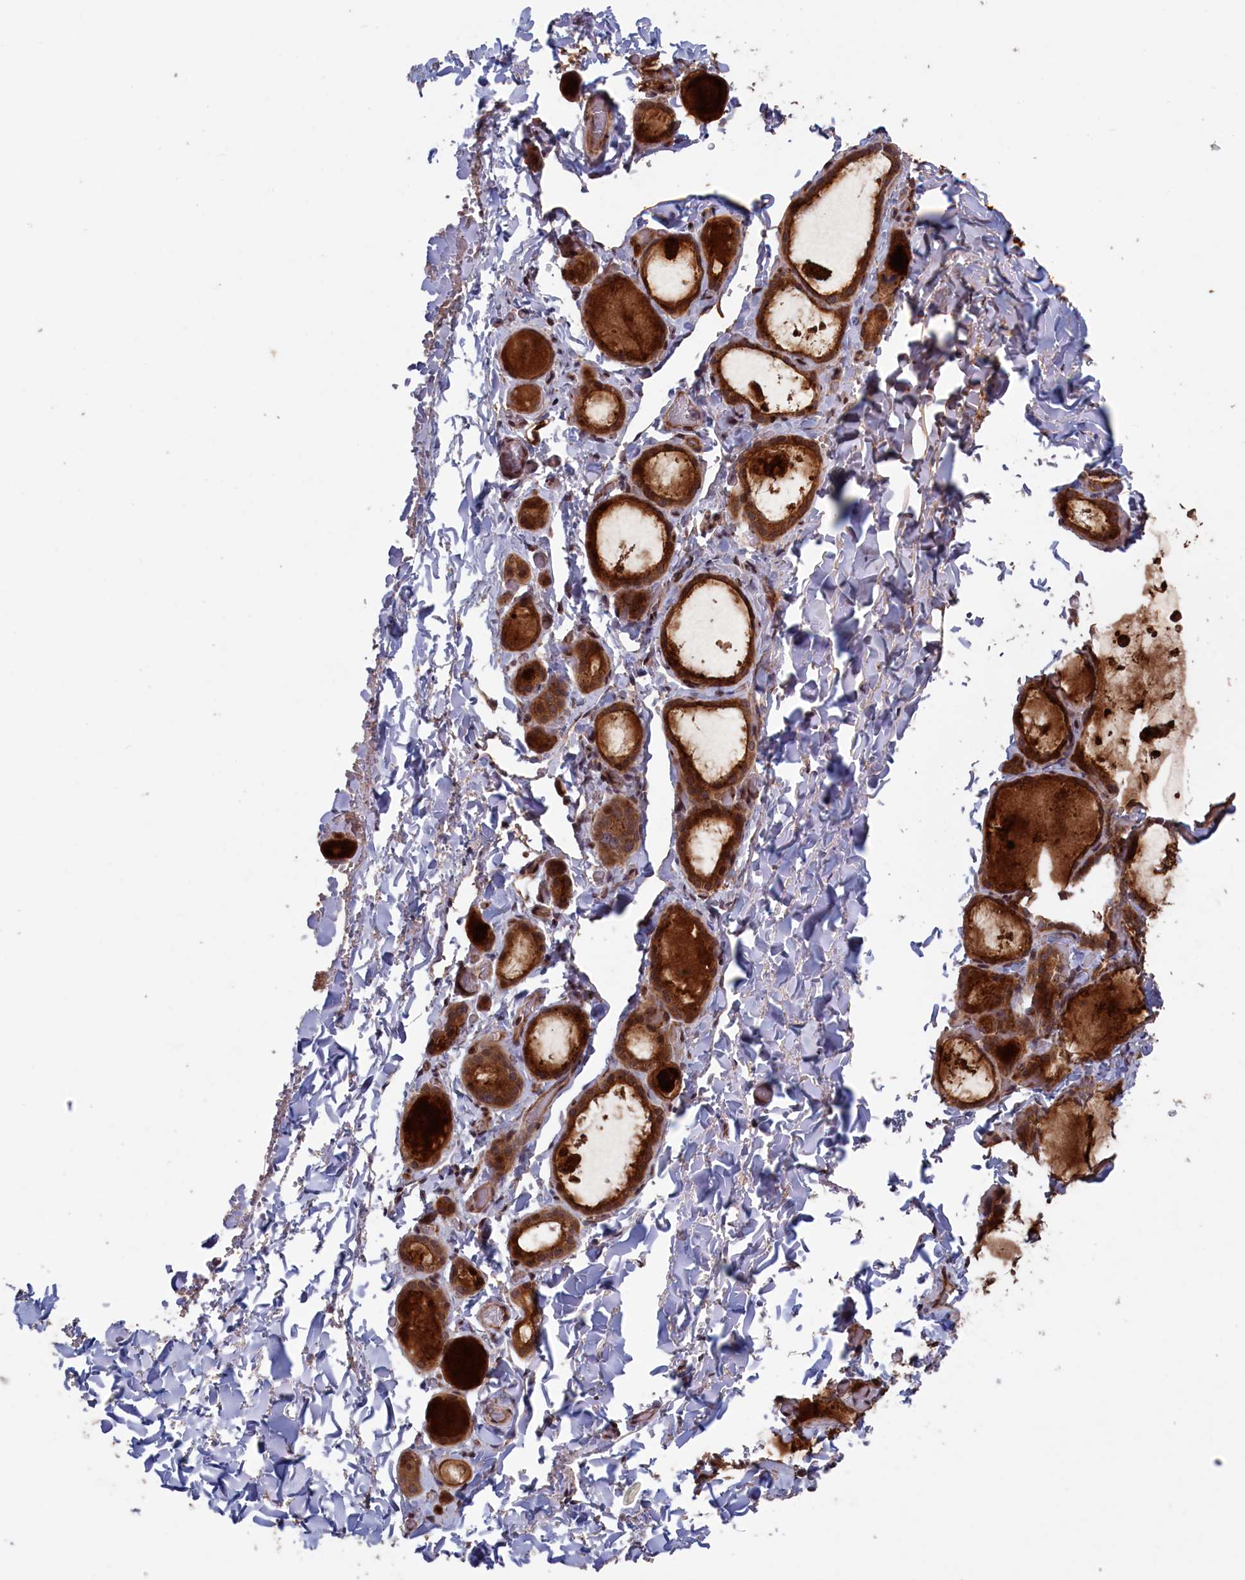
{"staining": {"intensity": "moderate", "quantity": ">75%", "location": "cytoplasmic/membranous,nuclear"}, "tissue": "thyroid gland", "cell_type": "Glandular cells", "image_type": "normal", "snomed": [{"axis": "morphology", "description": "Normal tissue, NOS"}, {"axis": "topography", "description": "Thyroid gland"}], "caption": "An IHC histopathology image of unremarkable tissue is shown. Protein staining in brown labels moderate cytoplasmic/membranous,nuclear positivity in thyroid gland within glandular cells.", "gene": "LSG1", "patient": {"sex": "female", "age": 44}}